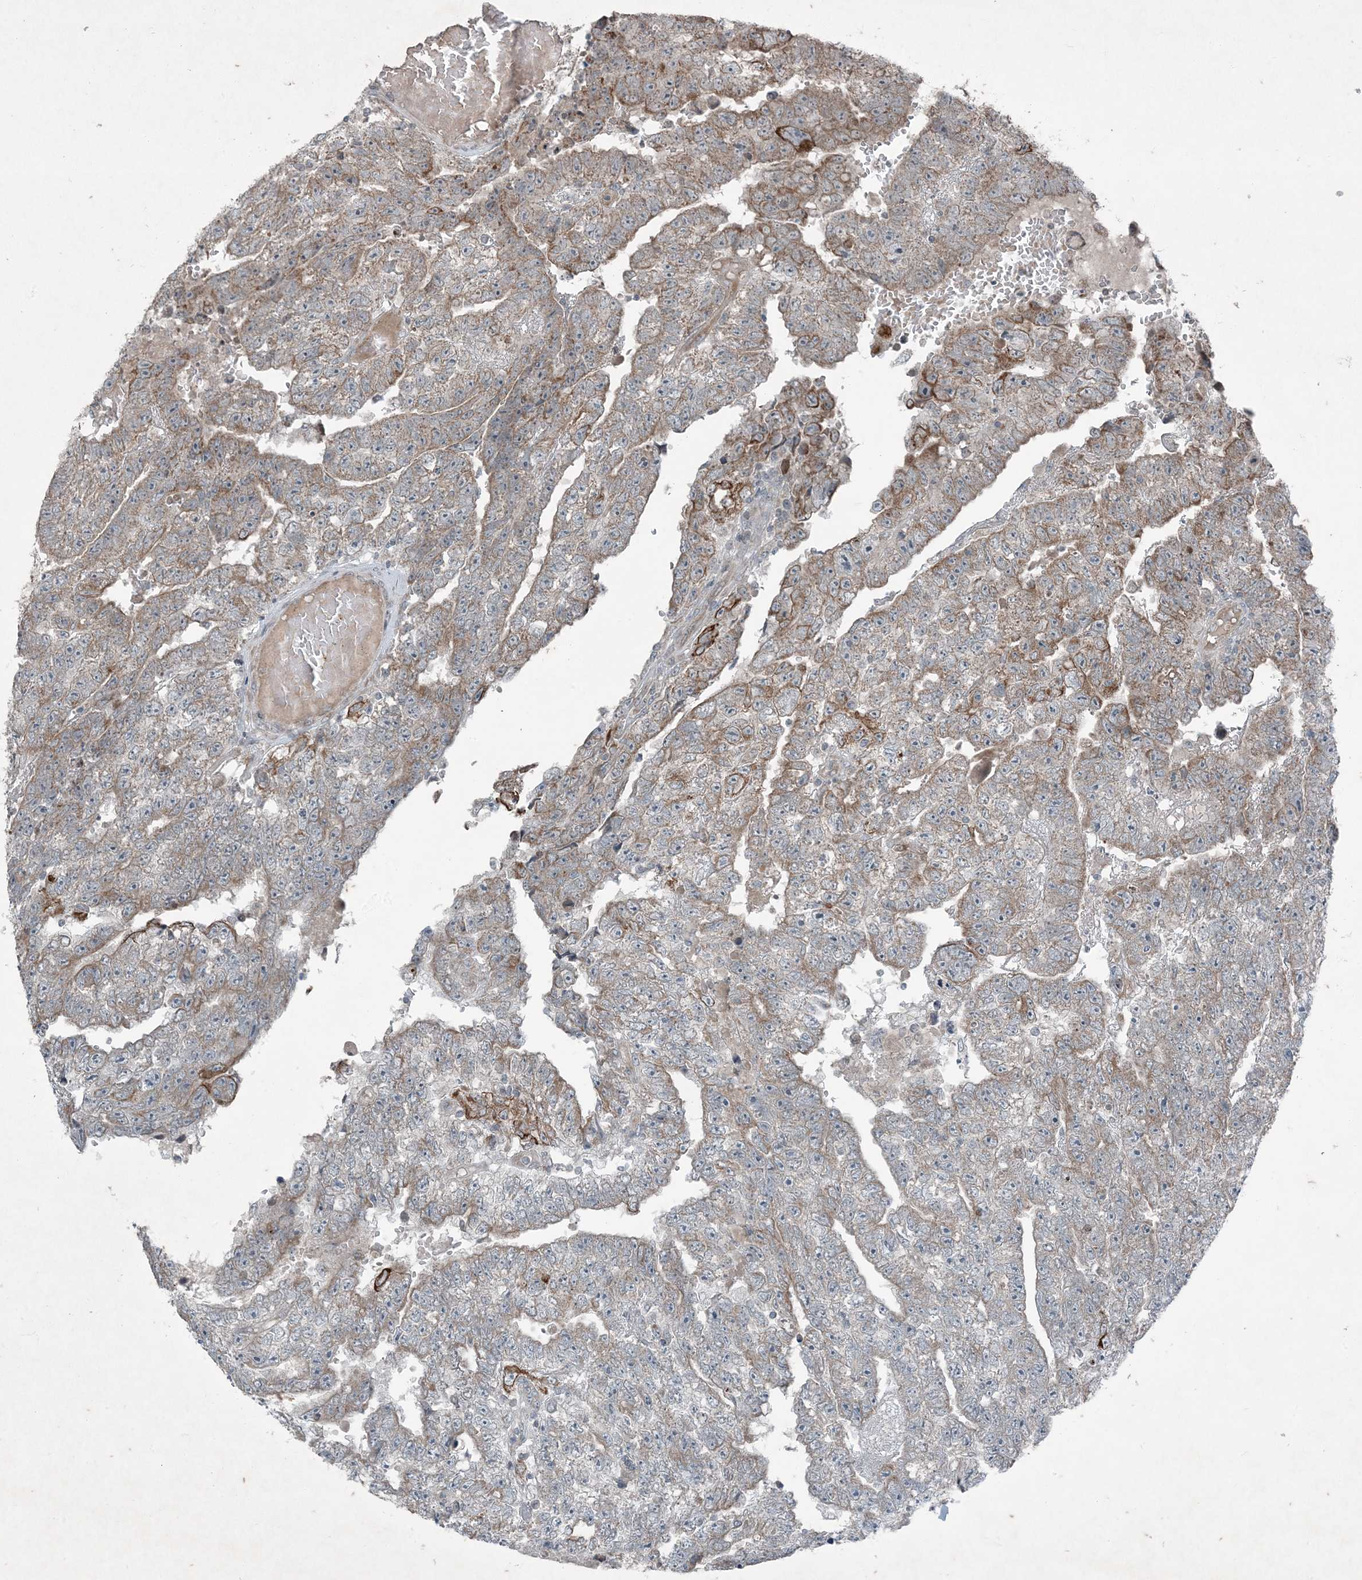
{"staining": {"intensity": "moderate", "quantity": "<25%", "location": "cytoplasmic/membranous"}, "tissue": "testis cancer", "cell_type": "Tumor cells", "image_type": "cancer", "snomed": [{"axis": "morphology", "description": "Carcinoma, Embryonal, NOS"}, {"axis": "topography", "description": "Testis"}], "caption": "Brown immunohistochemical staining in human testis cancer exhibits moderate cytoplasmic/membranous positivity in approximately <25% of tumor cells.", "gene": "PC", "patient": {"sex": "male", "age": 25}}